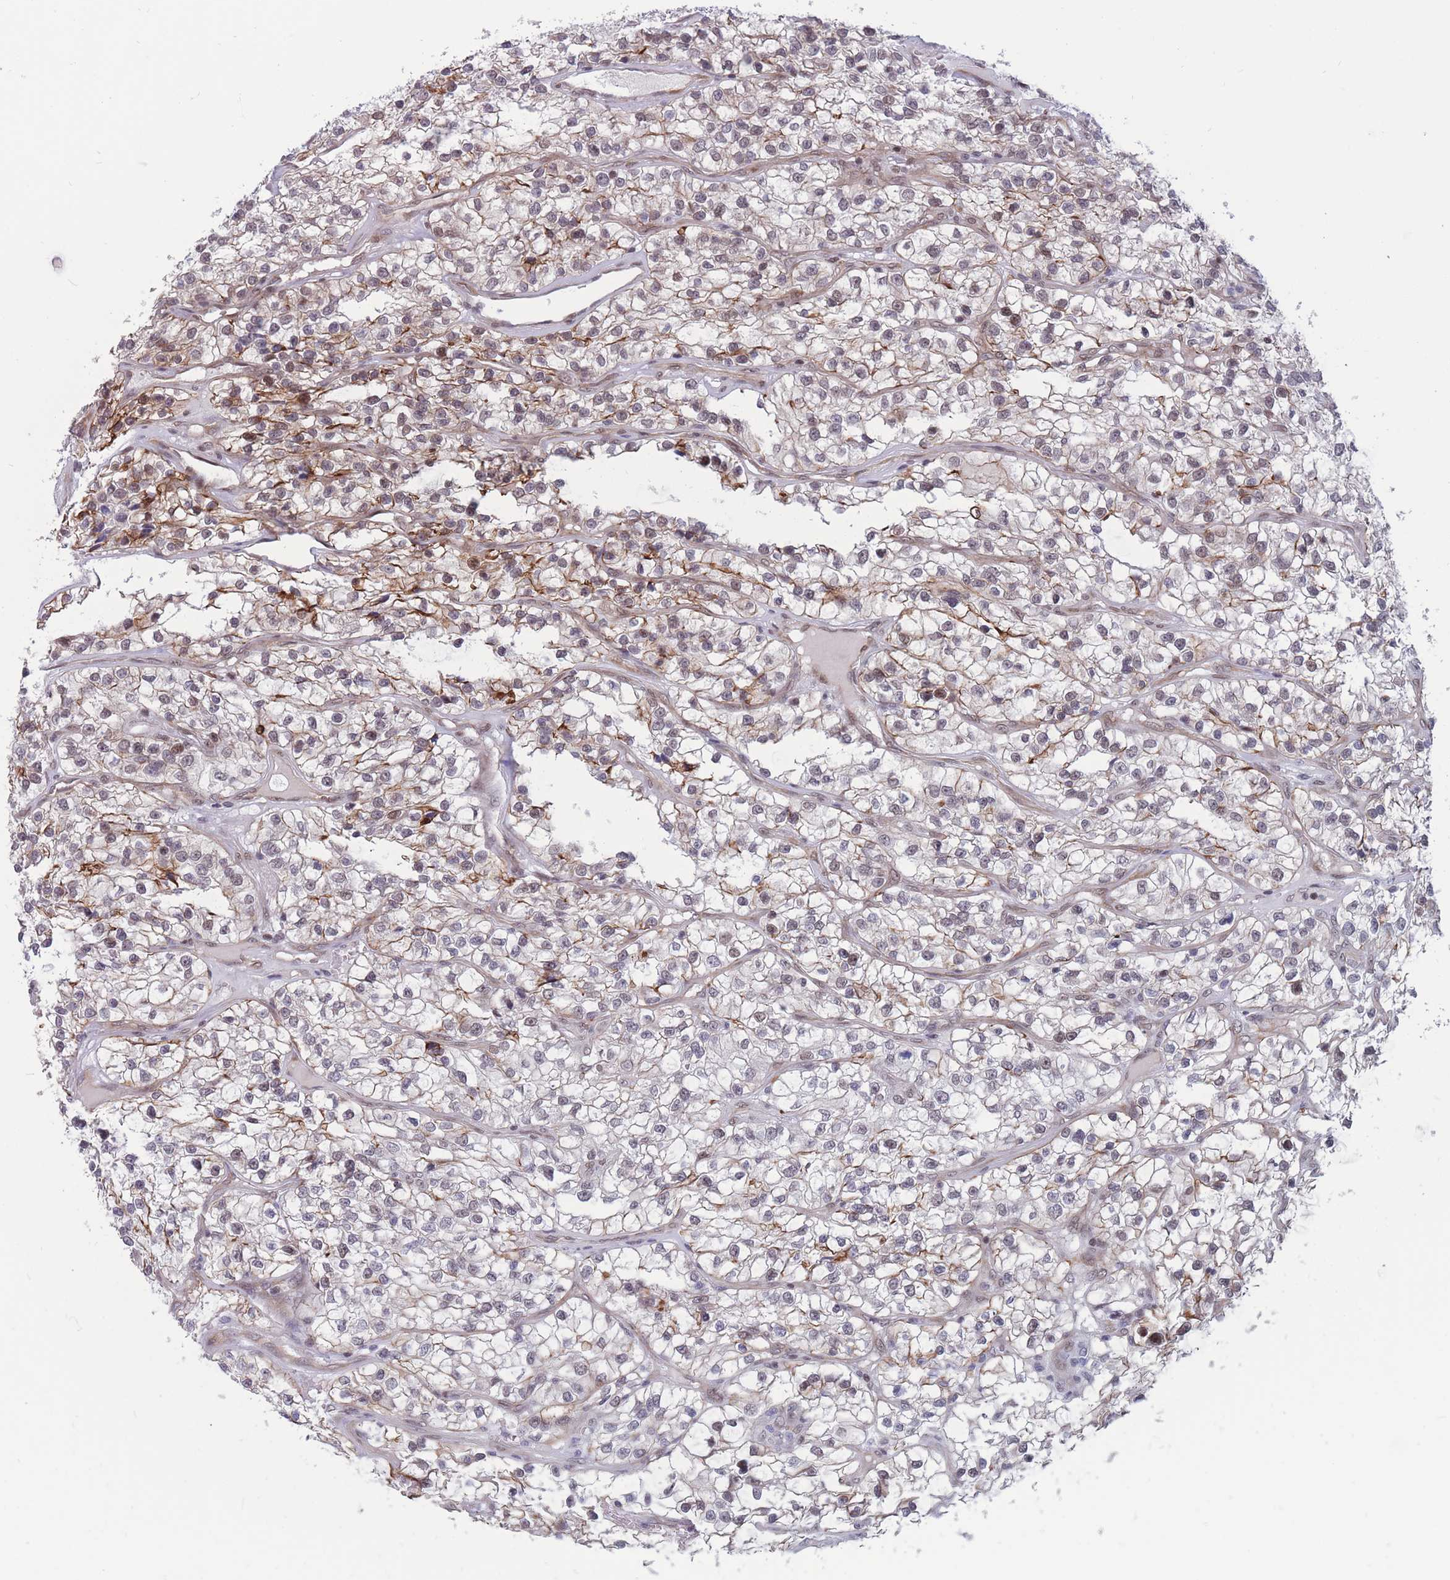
{"staining": {"intensity": "moderate", "quantity": "<25%", "location": "cytoplasmic/membranous"}, "tissue": "renal cancer", "cell_type": "Tumor cells", "image_type": "cancer", "snomed": [{"axis": "morphology", "description": "Adenocarcinoma, NOS"}, {"axis": "topography", "description": "Kidney"}], "caption": "Renal cancer (adenocarcinoma) stained with a protein marker exhibits moderate staining in tumor cells.", "gene": "BCL9L", "patient": {"sex": "female", "age": 57}}